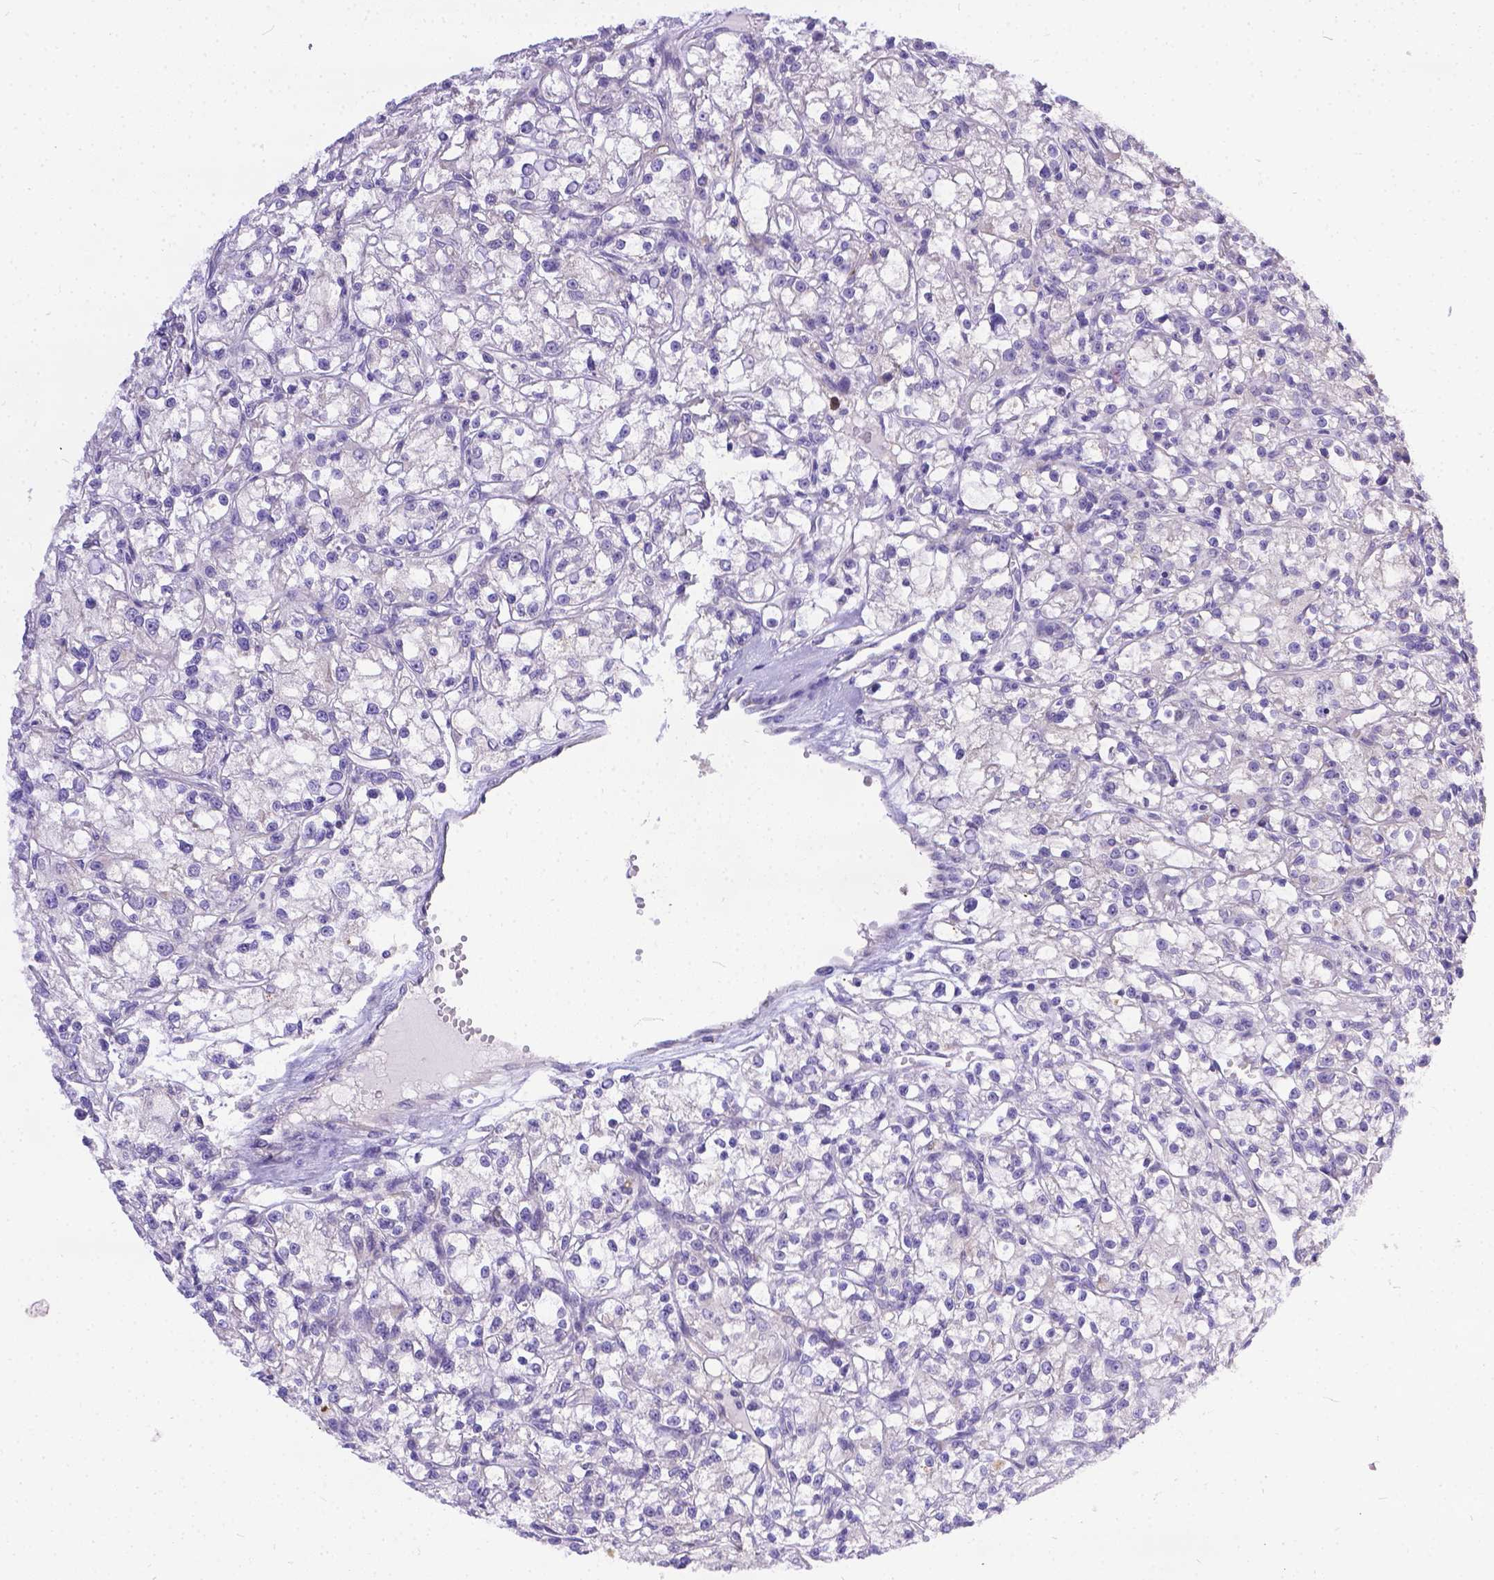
{"staining": {"intensity": "negative", "quantity": "none", "location": "none"}, "tissue": "renal cancer", "cell_type": "Tumor cells", "image_type": "cancer", "snomed": [{"axis": "morphology", "description": "Adenocarcinoma, NOS"}, {"axis": "topography", "description": "Kidney"}], "caption": "Renal adenocarcinoma was stained to show a protein in brown. There is no significant positivity in tumor cells.", "gene": "DLEC1", "patient": {"sex": "female", "age": 59}}